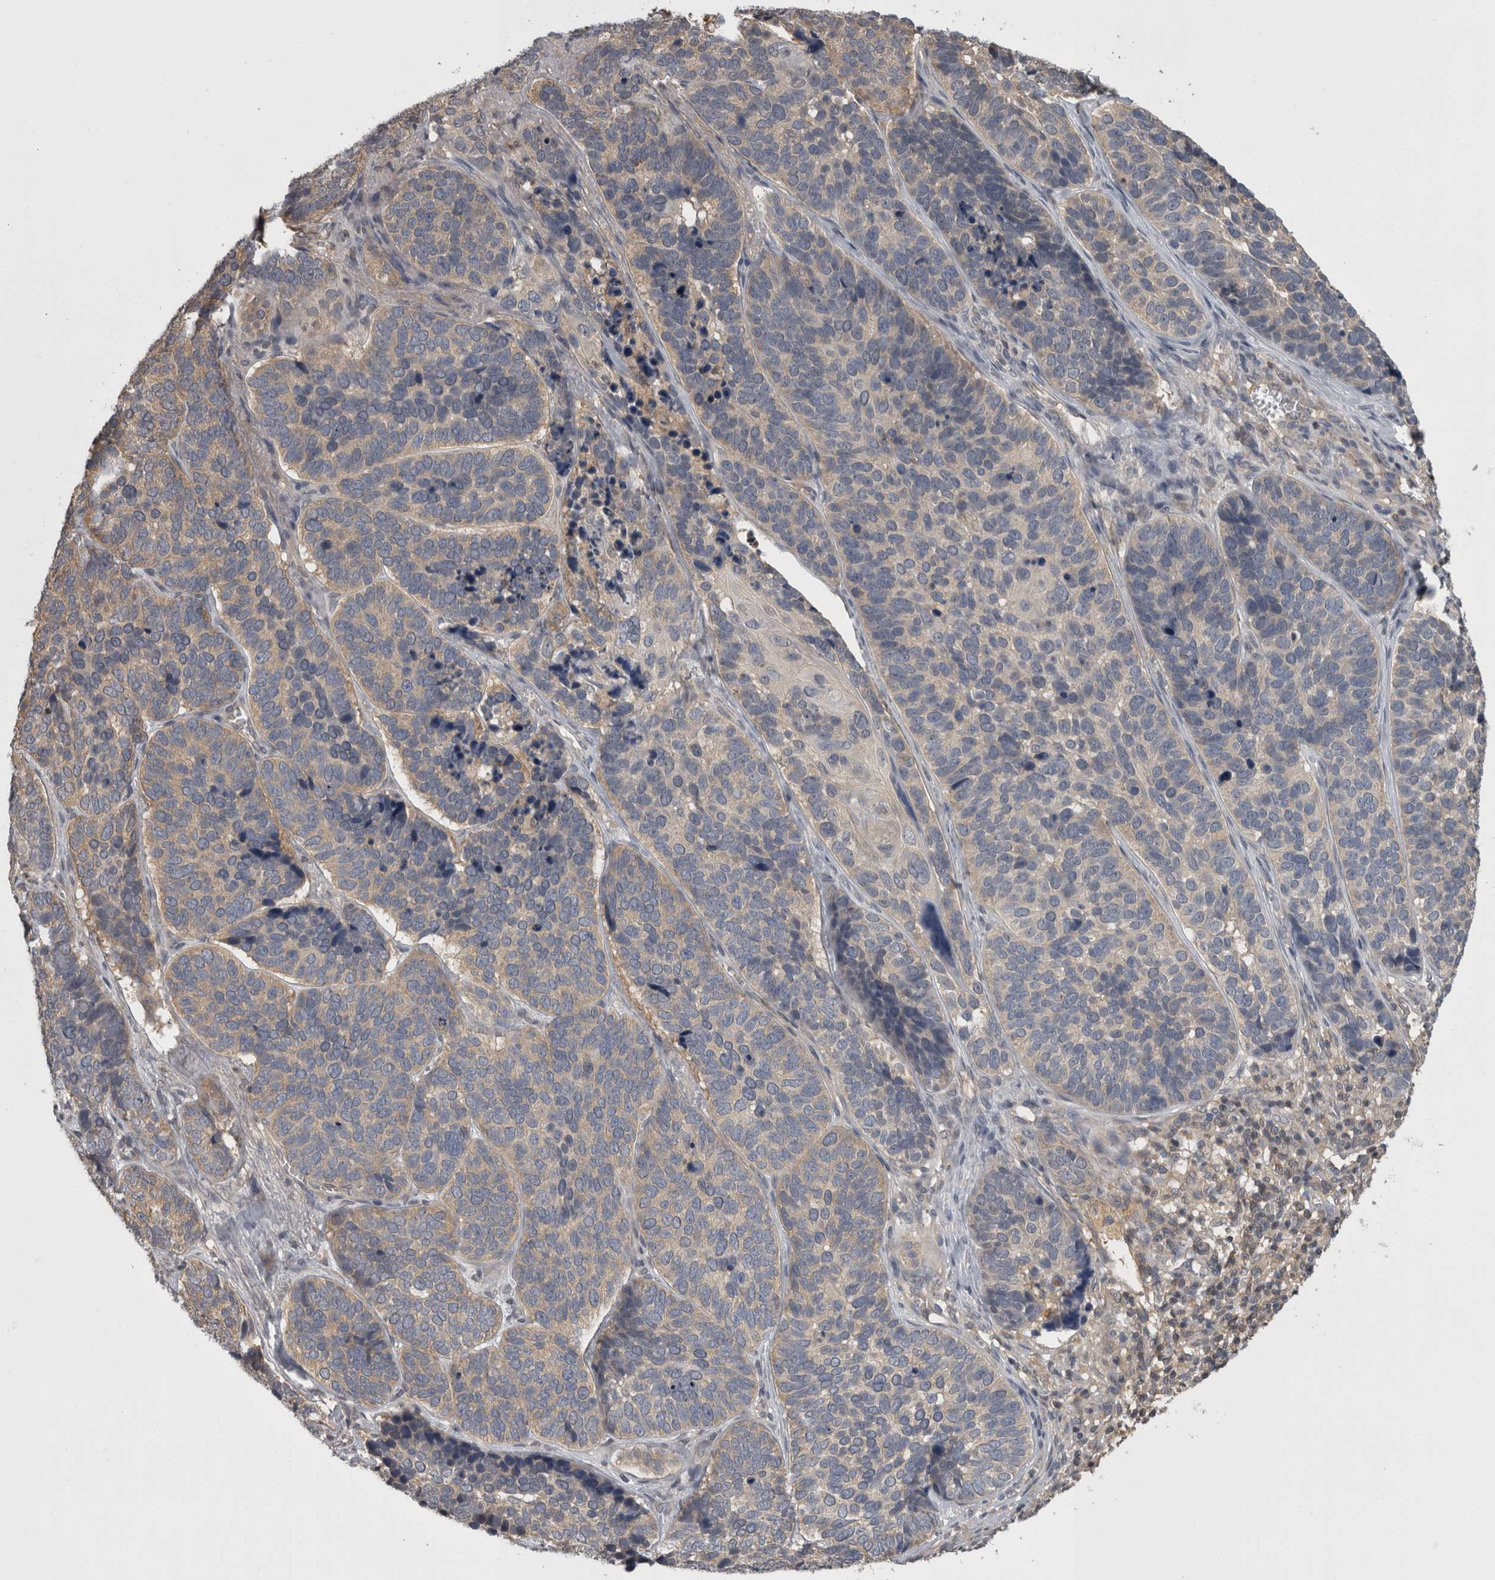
{"staining": {"intensity": "moderate", "quantity": "25%-75%", "location": "cytoplasmic/membranous"}, "tissue": "skin cancer", "cell_type": "Tumor cells", "image_type": "cancer", "snomed": [{"axis": "morphology", "description": "Basal cell carcinoma"}, {"axis": "topography", "description": "Skin"}], "caption": "Skin cancer (basal cell carcinoma) stained with a protein marker reveals moderate staining in tumor cells.", "gene": "APRT", "patient": {"sex": "male", "age": 62}}